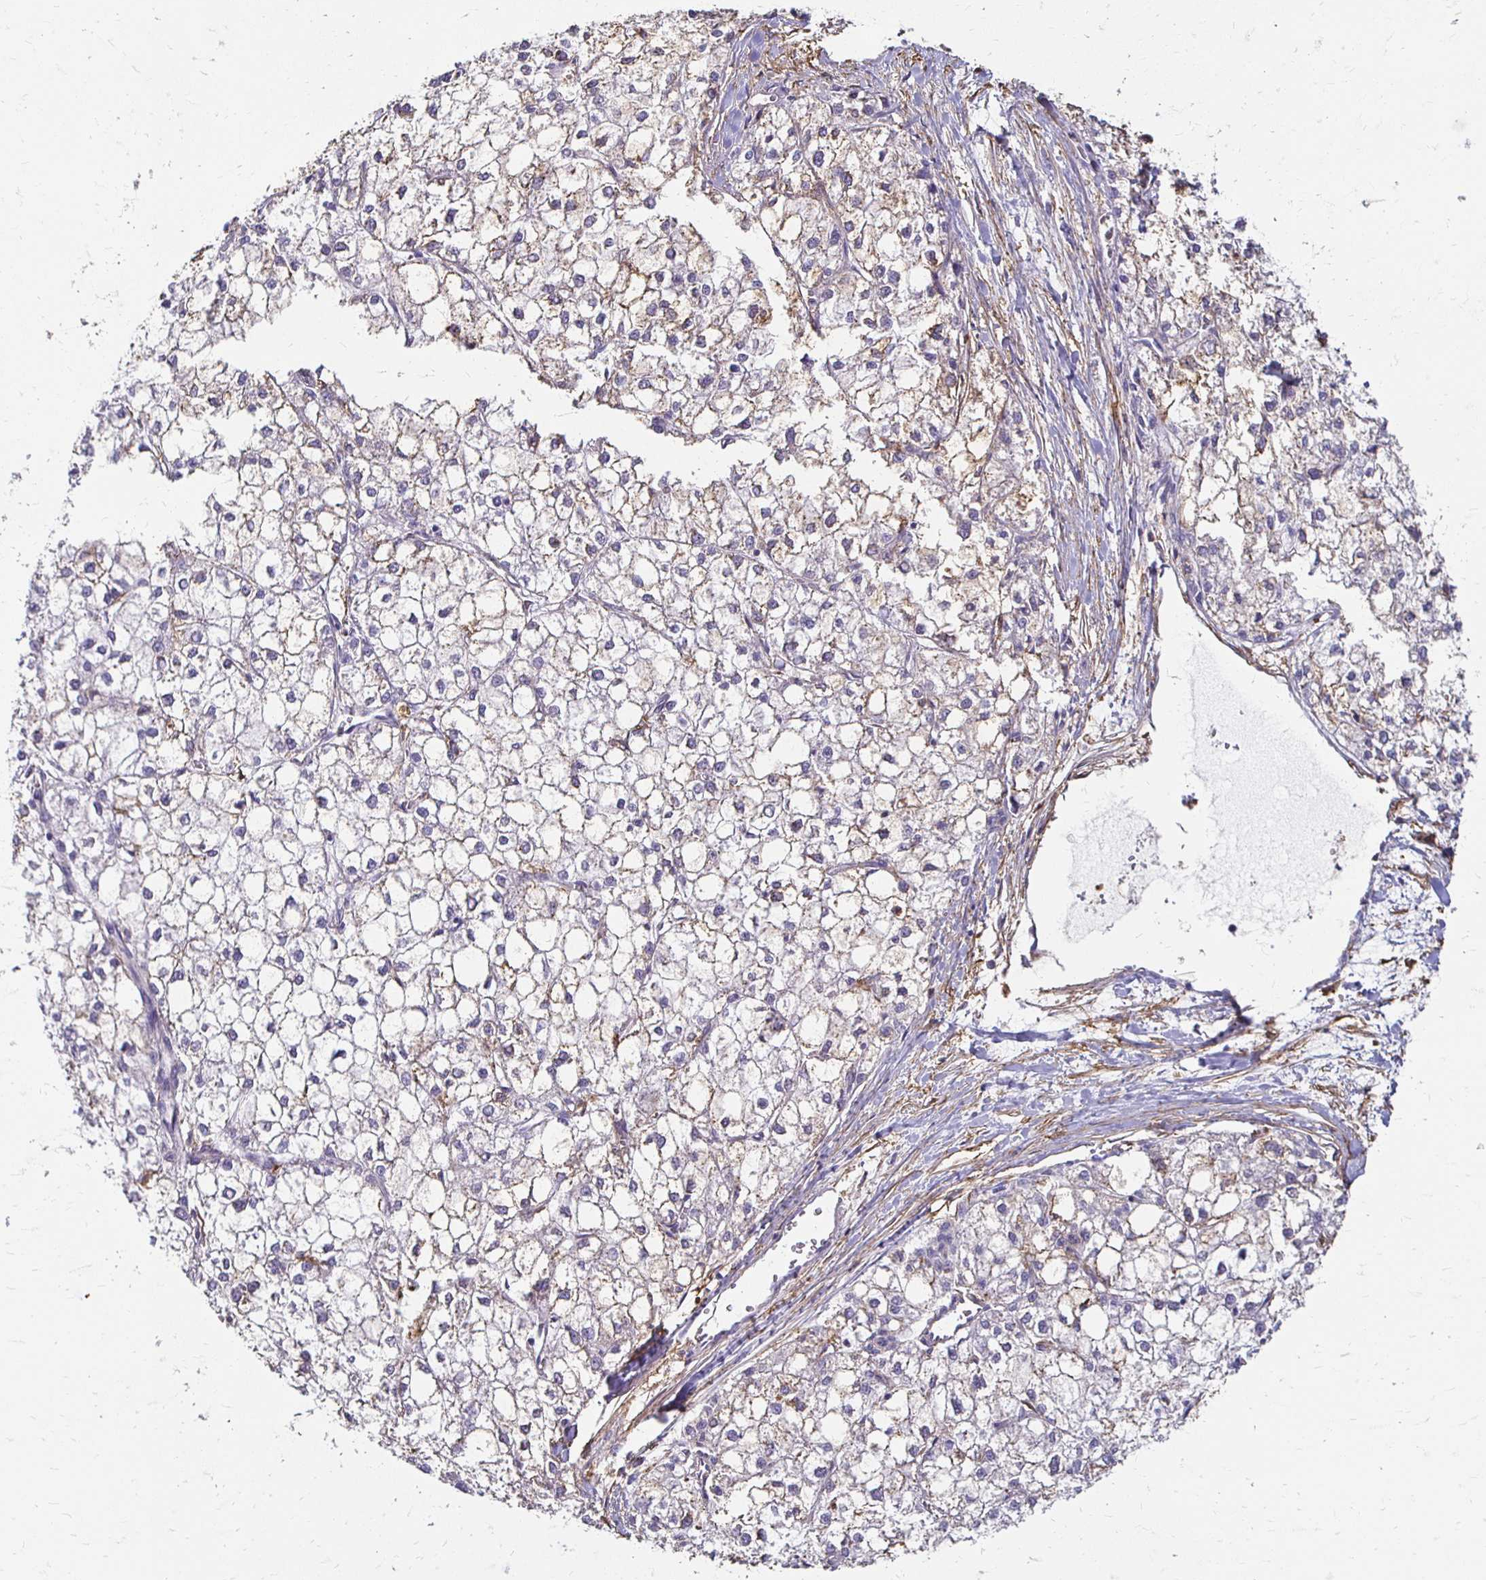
{"staining": {"intensity": "weak", "quantity": "25%-75%", "location": "cytoplasmic/membranous"}, "tissue": "liver cancer", "cell_type": "Tumor cells", "image_type": "cancer", "snomed": [{"axis": "morphology", "description": "Carcinoma, Hepatocellular, NOS"}, {"axis": "topography", "description": "Liver"}], "caption": "IHC photomicrograph of neoplastic tissue: human hepatocellular carcinoma (liver) stained using immunohistochemistry (IHC) displays low levels of weak protein expression localized specifically in the cytoplasmic/membranous of tumor cells, appearing as a cytoplasmic/membranous brown color.", "gene": "TAS1R3", "patient": {"sex": "female", "age": 43}}